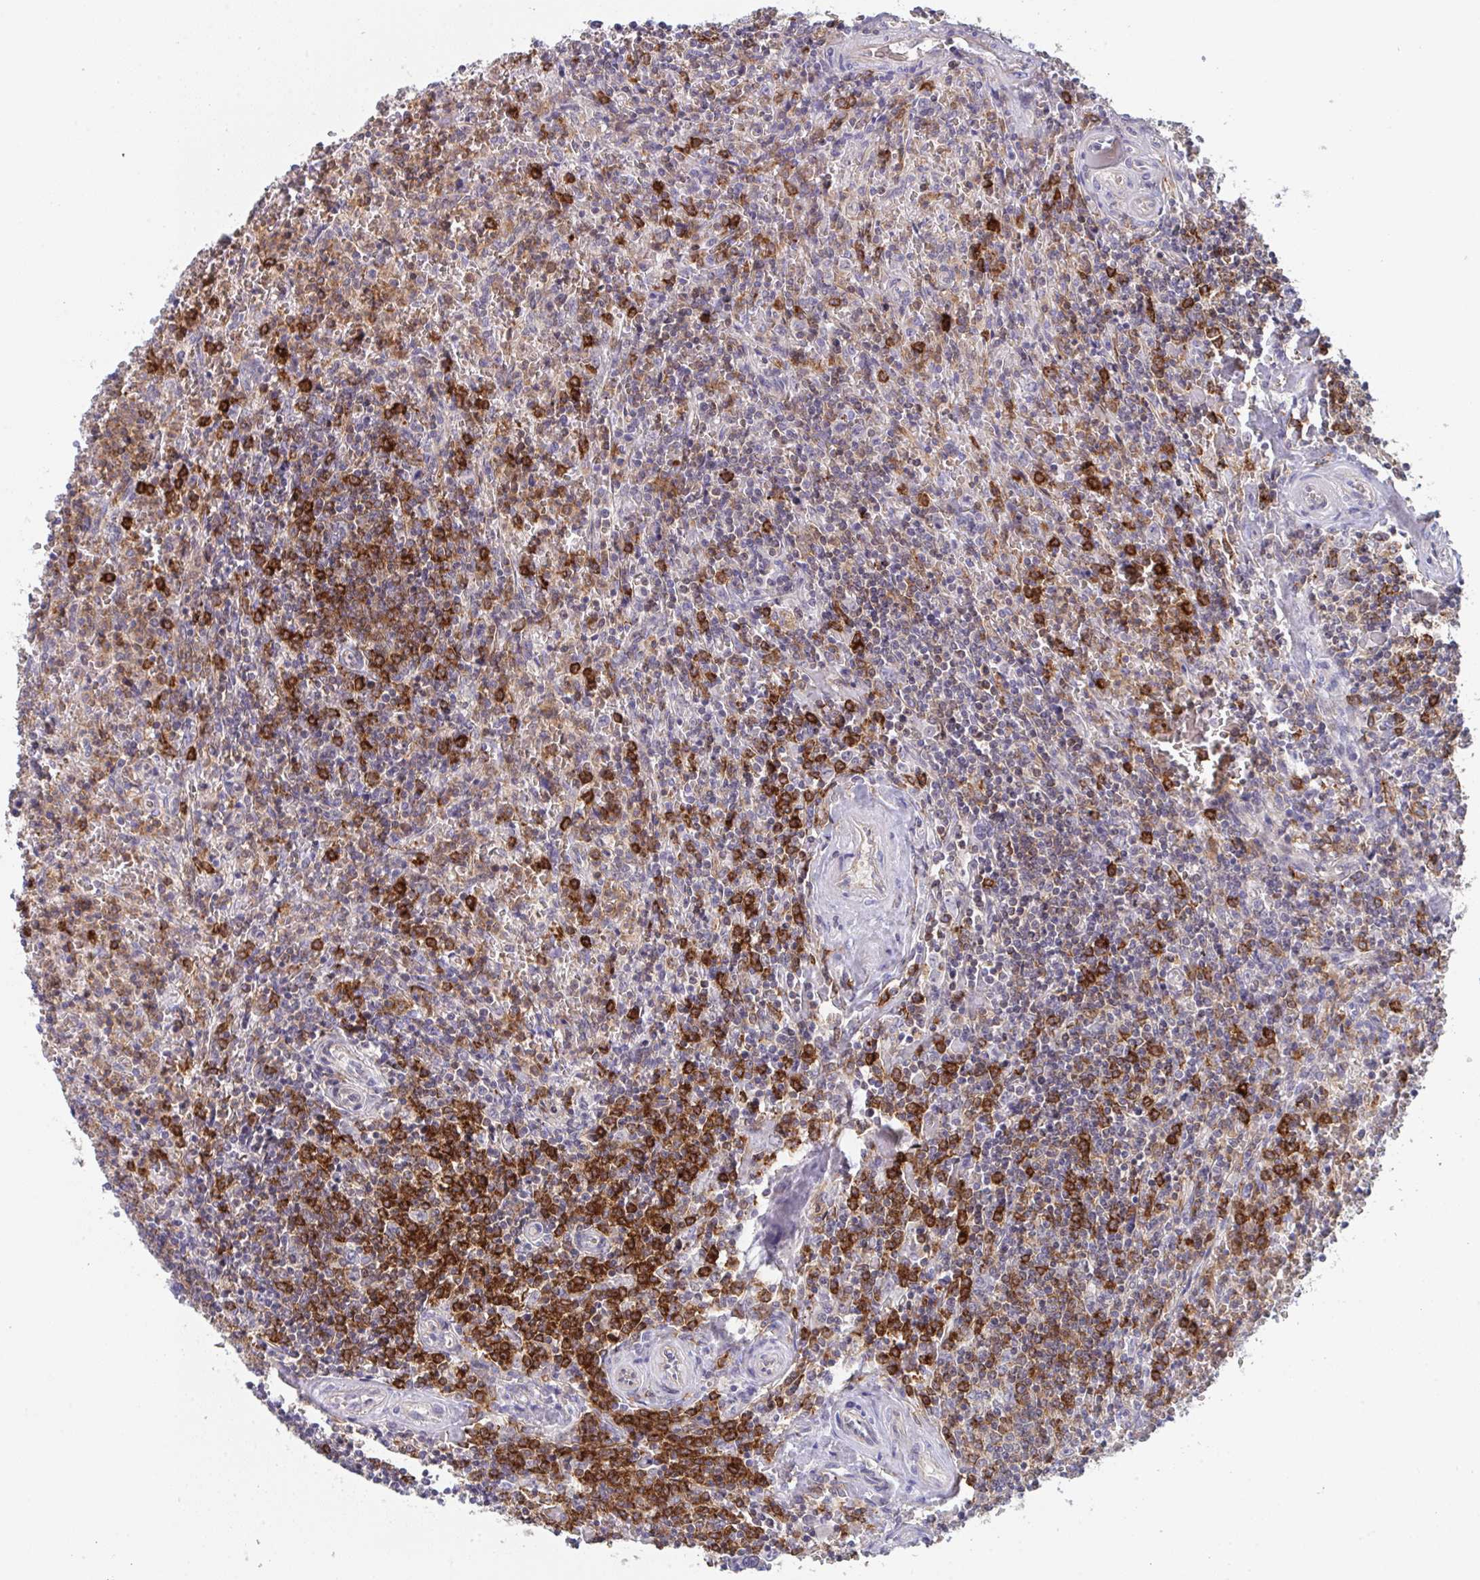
{"staining": {"intensity": "strong", "quantity": "25%-75%", "location": "cytoplasmic/membranous"}, "tissue": "lymphoma", "cell_type": "Tumor cells", "image_type": "cancer", "snomed": [{"axis": "morphology", "description": "Malignant lymphoma, non-Hodgkin's type, Low grade"}, {"axis": "topography", "description": "Spleen"}], "caption": "The photomicrograph demonstrates a brown stain indicating the presence of a protein in the cytoplasmic/membranous of tumor cells in malignant lymphoma, non-Hodgkin's type (low-grade). The protein is stained brown, and the nuclei are stained in blue (DAB IHC with brightfield microscopy, high magnification).", "gene": "DISP2", "patient": {"sex": "female", "age": 64}}